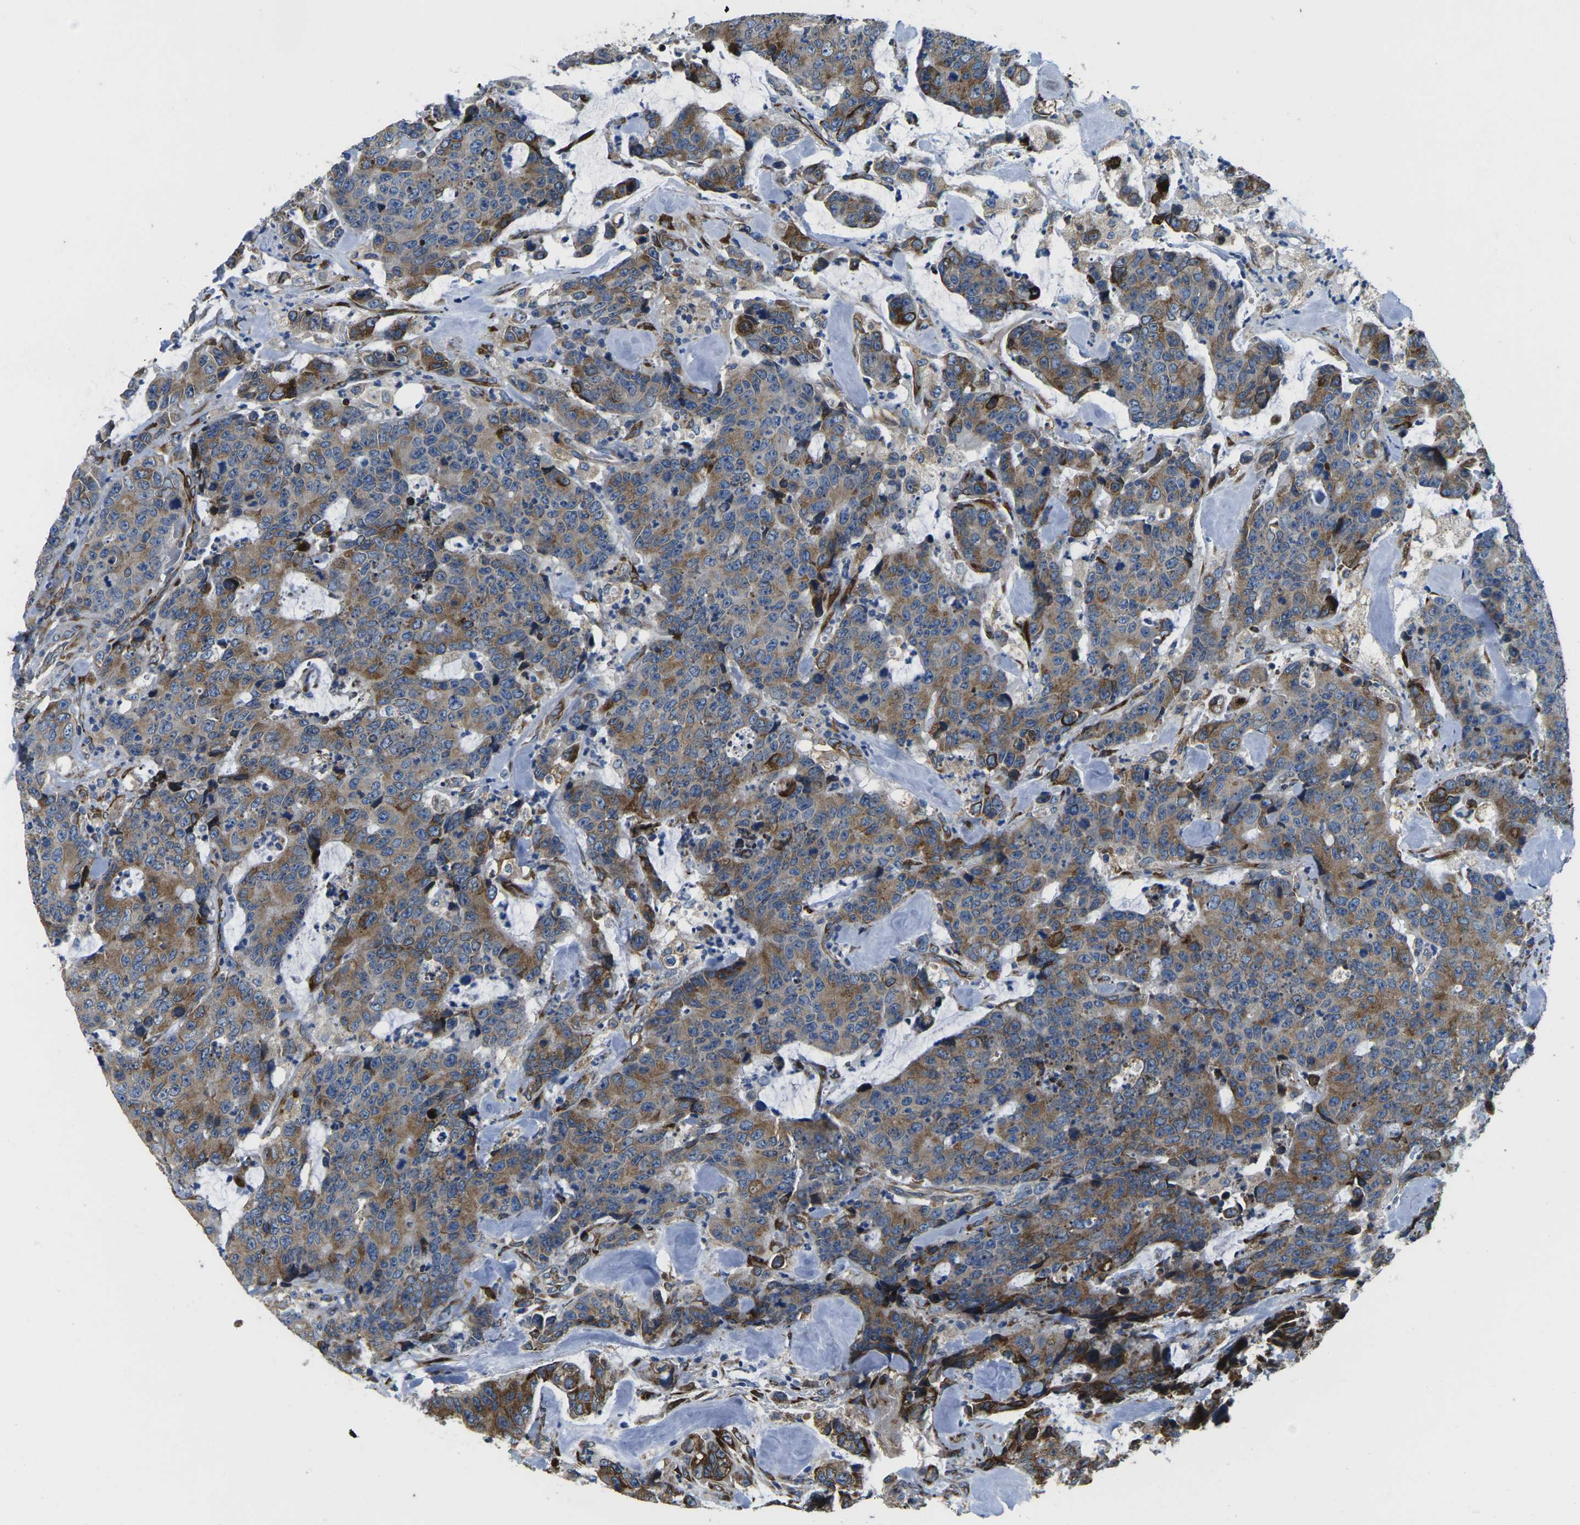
{"staining": {"intensity": "moderate", "quantity": ">75%", "location": "cytoplasmic/membranous"}, "tissue": "colorectal cancer", "cell_type": "Tumor cells", "image_type": "cancer", "snomed": [{"axis": "morphology", "description": "Adenocarcinoma, NOS"}, {"axis": "topography", "description": "Colon"}], "caption": "Human colorectal adenocarcinoma stained with a protein marker shows moderate staining in tumor cells.", "gene": "PDZD8", "patient": {"sex": "female", "age": 86}}